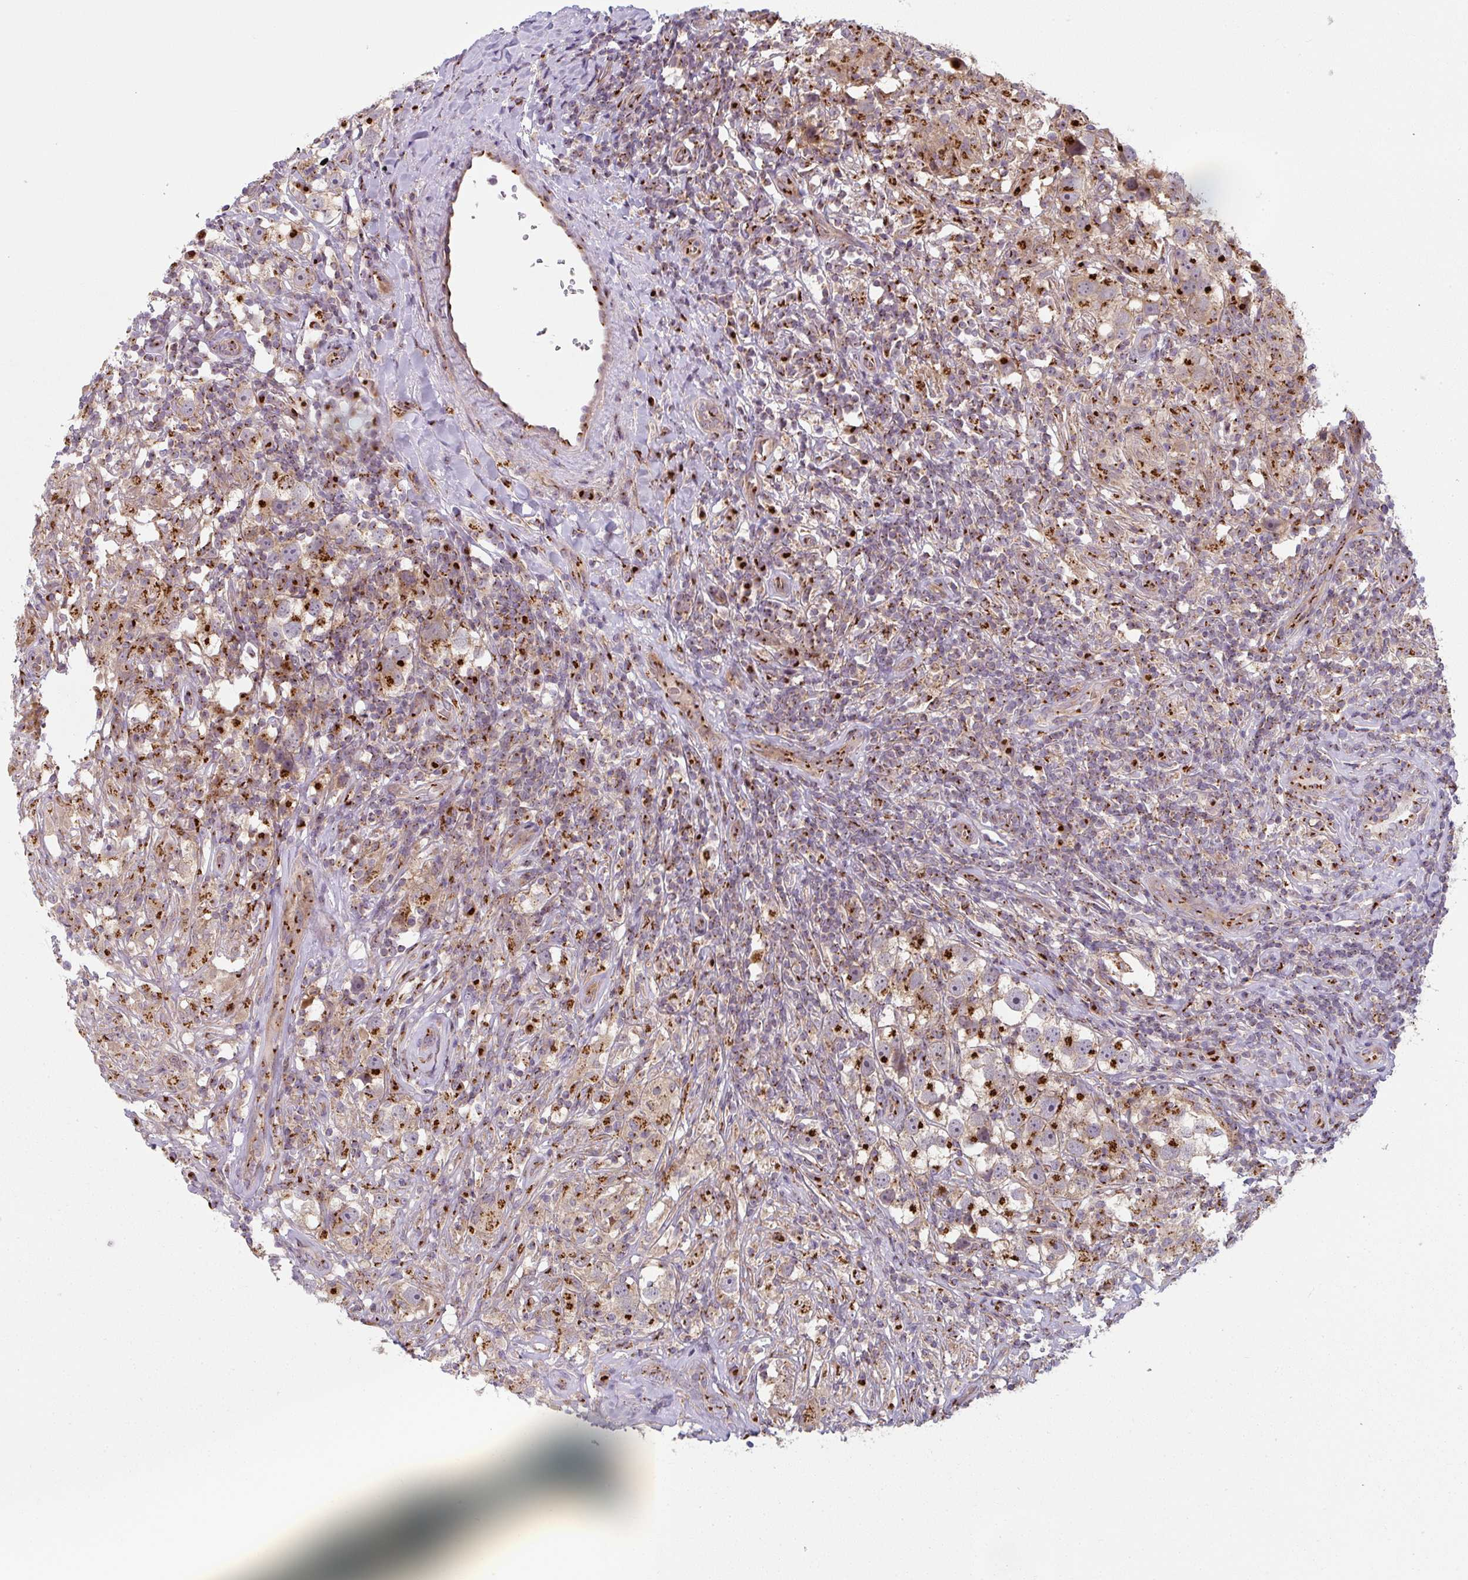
{"staining": {"intensity": "strong", "quantity": ">75%", "location": "cytoplasmic/membranous"}, "tissue": "testis cancer", "cell_type": "Tumor cells", "image_type": "cancer", "snomed": [{"axis": "morphology", "description": "Seminoma, NOS"}, {"axis": "topography", "description": "Testis"}], "caption": "Protein staining of seminoma (testis) tissue reveals strong cytoplasmic/membranous positivity in about >75% of tumor cells.", "gene": "GVQW3", "patient": {"sex": "male", "age": 49}}